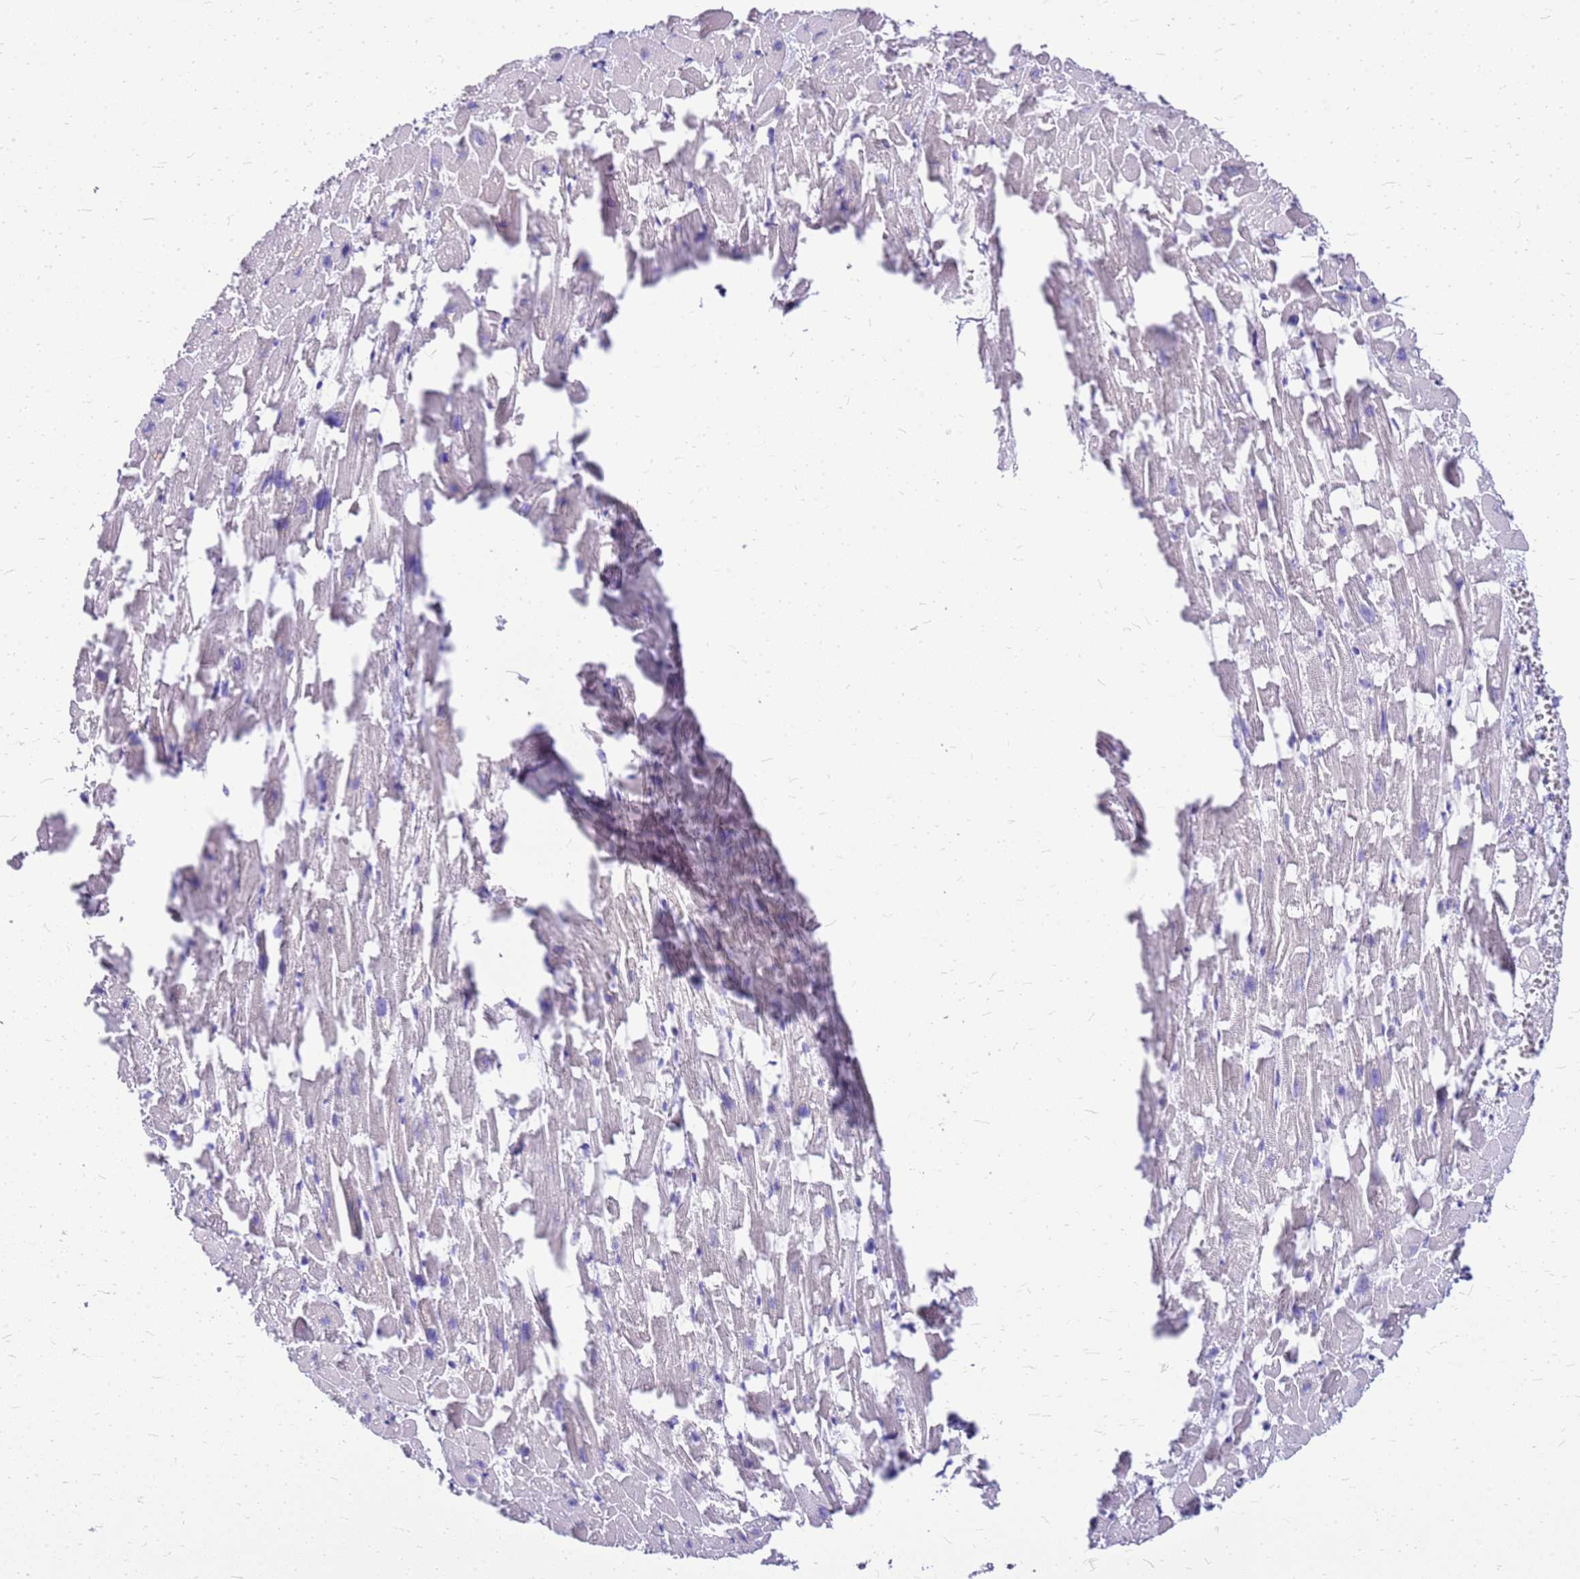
{"staining": {"intensity": "negative", "quantity": "none", "location": "none"}, "tissue": "heart muscle", "cell_type": "Cardiomyocytes", "image_type": "normal", "snomed": [{"axis": "morphology", "description": "Normal tissue, NOS"}, {"axis": "topography", "description": "Heart"}], "caption": "This is a photomicrograph of IHC staining of normal heart muscle, which shows no staining in cardiomyocytes.", "gene": "DCDC2B", "patient": {"sex": "female", "age": 64}}